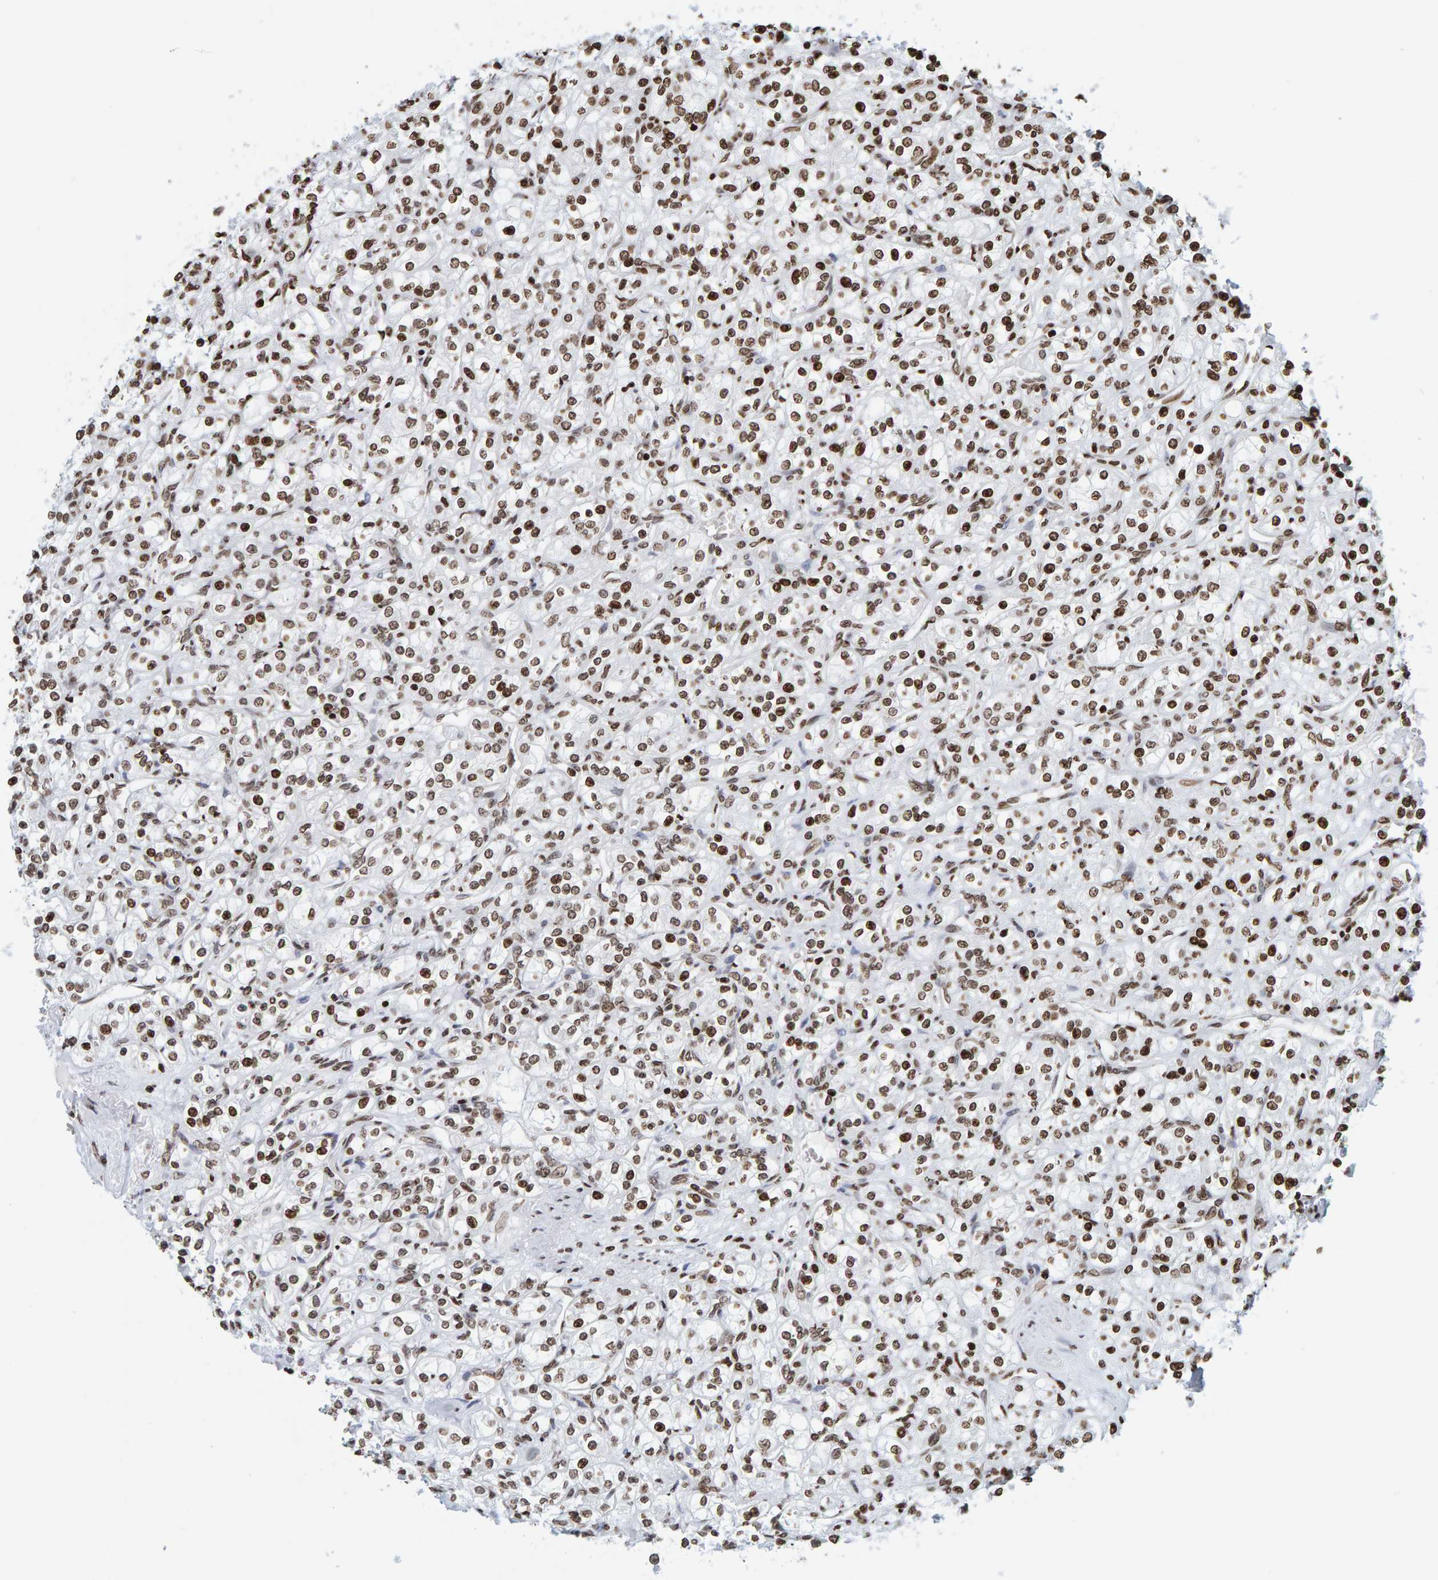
{"staining": {"intensity": "strong", "quantity": ">75%", "location": "nuclear"}, "tissue": "renal cancer", "cell_type": "Tumor cells", "image_type": "cancer", "snomed": [{"axis": "morphology", "description": "Adenocarcinoma, NOS"}, {"axis": "topography", "description": "Kidney"}], "caption": "Immunohistochemical staining of renal adenocarcinoma reveals strong nuclear protein staining in approximately >75% of tumor cells.", "gene": "BRF2", "patient": {"sex": "male", "age": 77}}